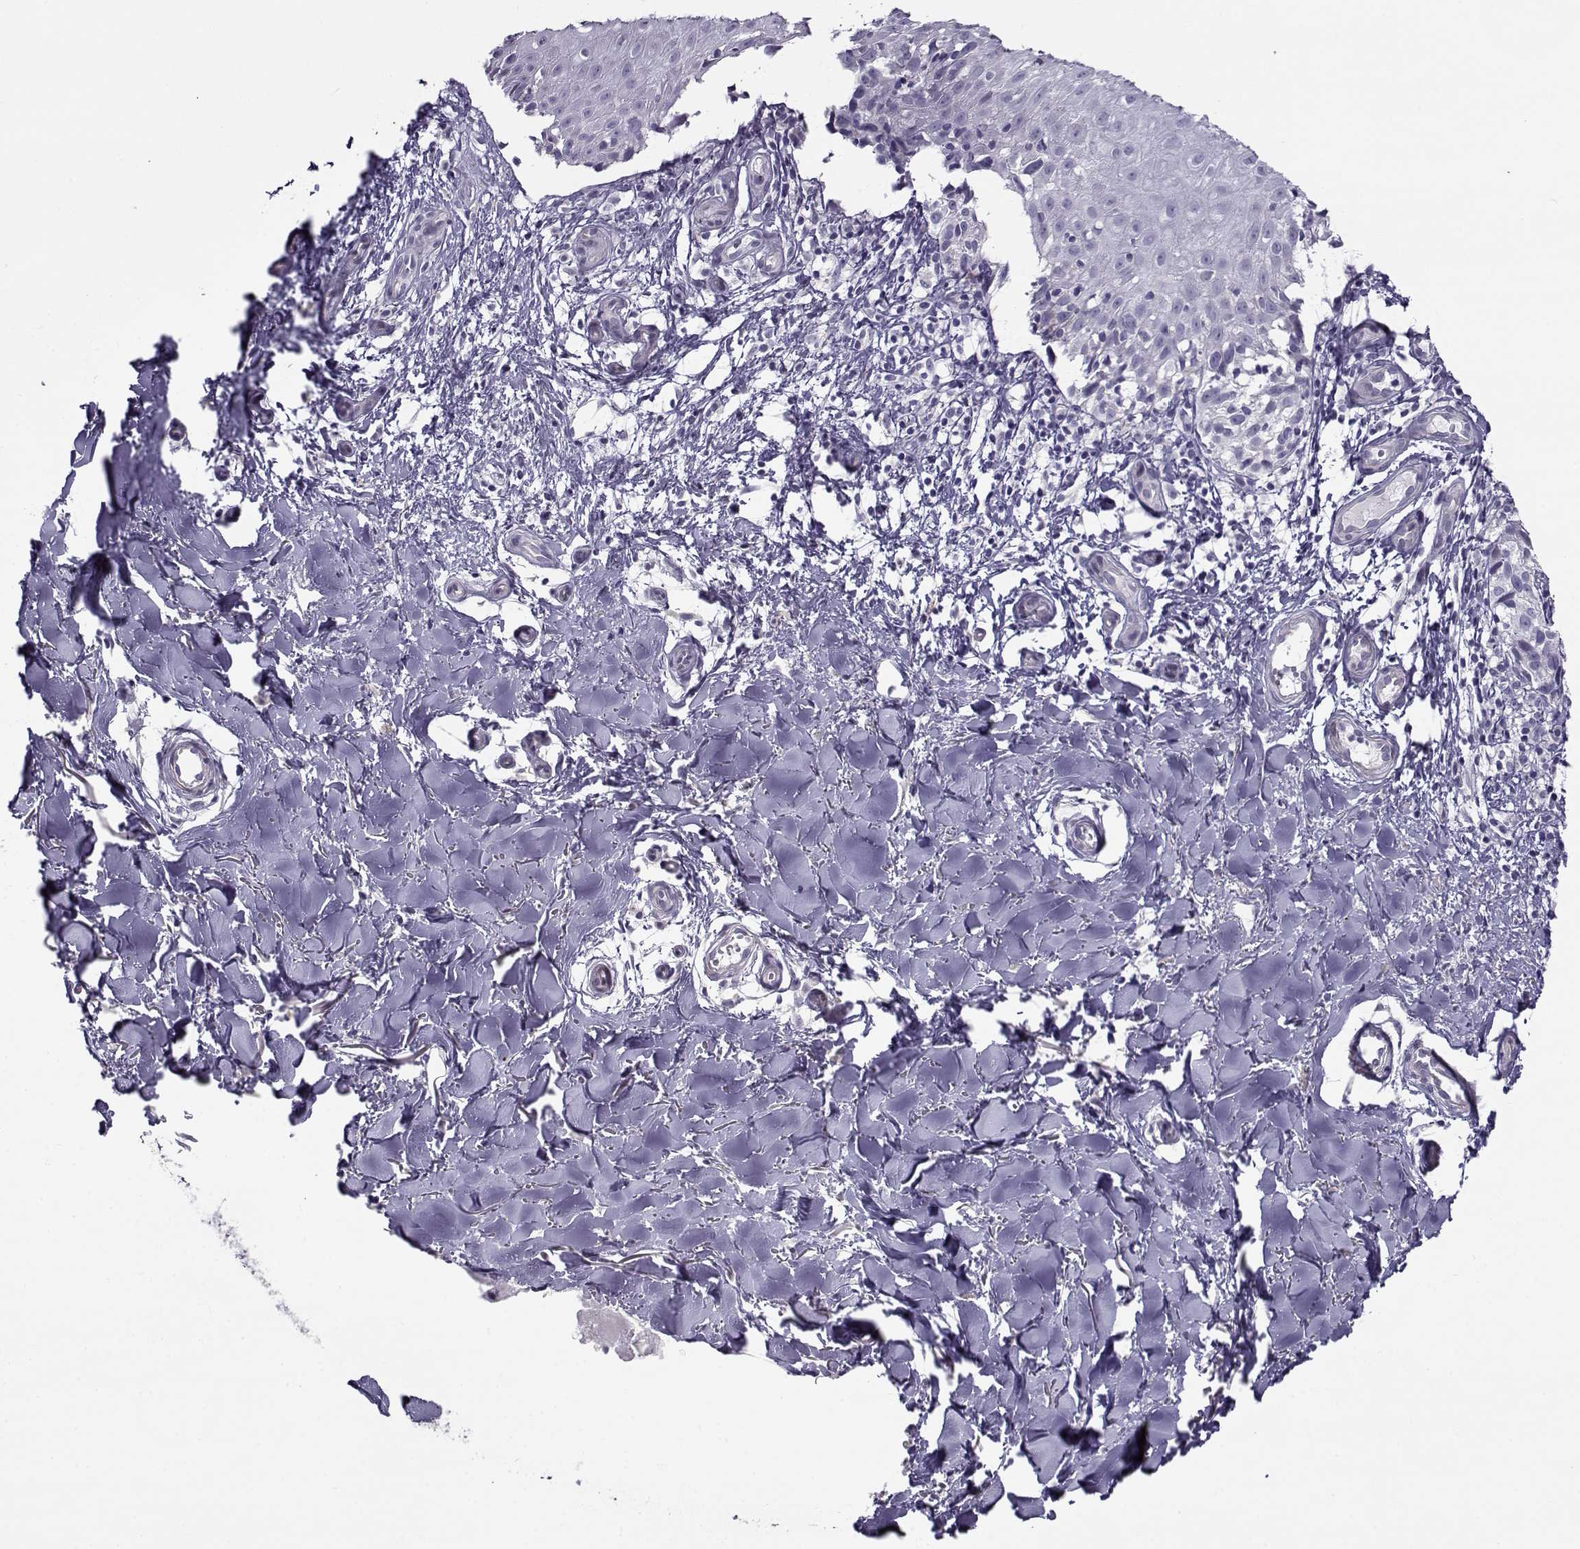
{"staining": {"intensity": "negative", "quantity": "none", "location": "none"}, "tissue": "melanoma", "cell_type": "Tumor cells", "image_type": "cancer", "snomed": [{"axis": "morphology", "description": "Malignant melanoma, NOS"}, {"axis": "topography", "description": "Skin"}], "caption": "A high-resolution micrograph shows IHC staining of malignant melanoma, which shows no significant expression in tumor cells.", "gene": "TEX55", "patient": {"sex": "female", "age": 53}}